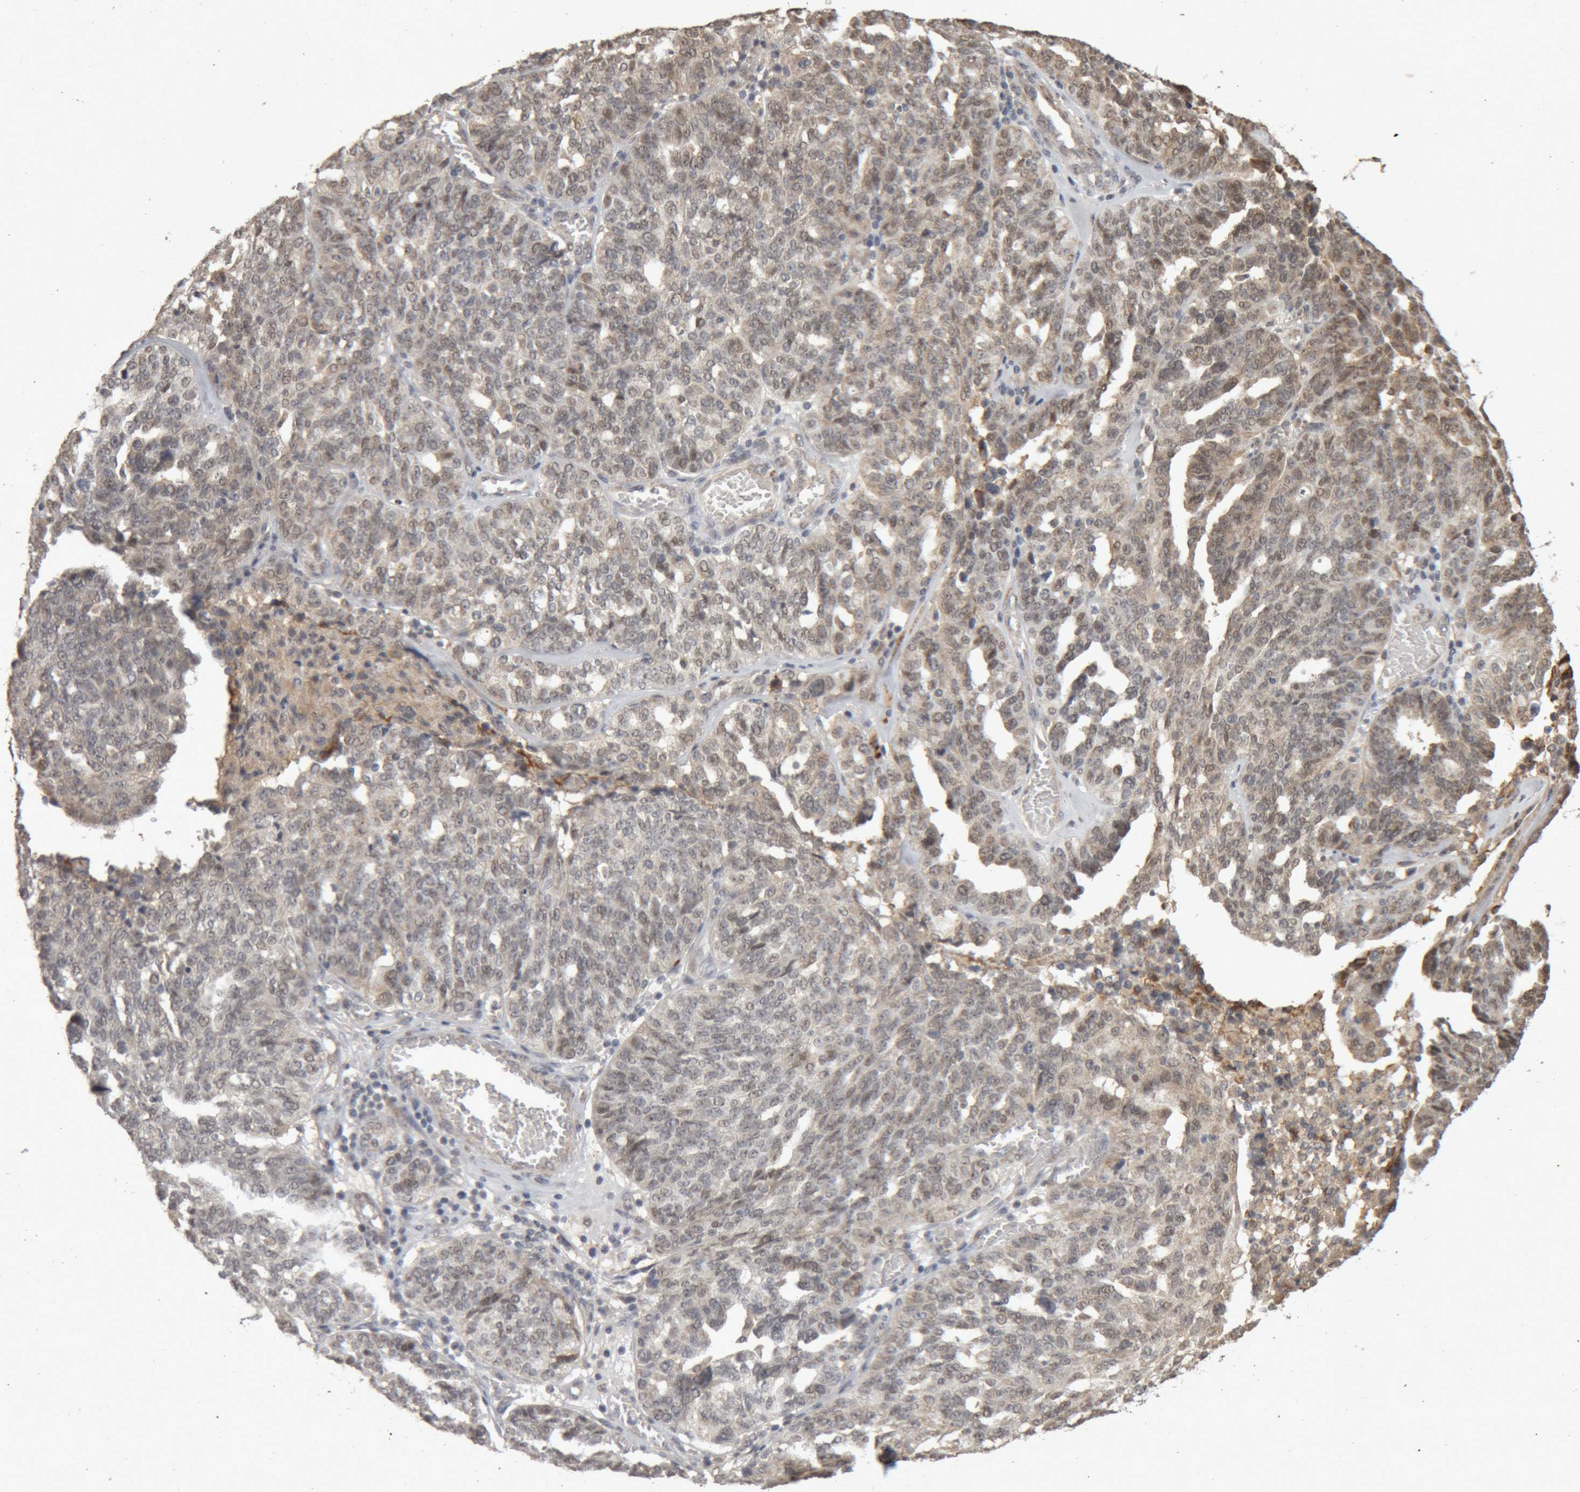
{"staining": {"intensity": "weak", "quantity": "25%-75%", "location": "nuclear"}, "tissue": "ovarian cancer", "cell_type": "Tumor cells", "image_type": "cancer", "snomed": [{"axis": "morphology", "description": "Cystadenocarcinoma, serous, NOS"}, {"axis": "topography", "description": "Ovary"}], "caption": "IHC of human serous cystadenocarcinoma (ovarian) reveals low levels of weak nuclear expression in about 25%-75% of tumor cells. The protein of interest is stained brown, and the nuclei are stained in blue (DAB IHC with brightfield microscopy, high magnification).", "gene": "MEP1A", "patient": {"sex": "female", "age": 59}}